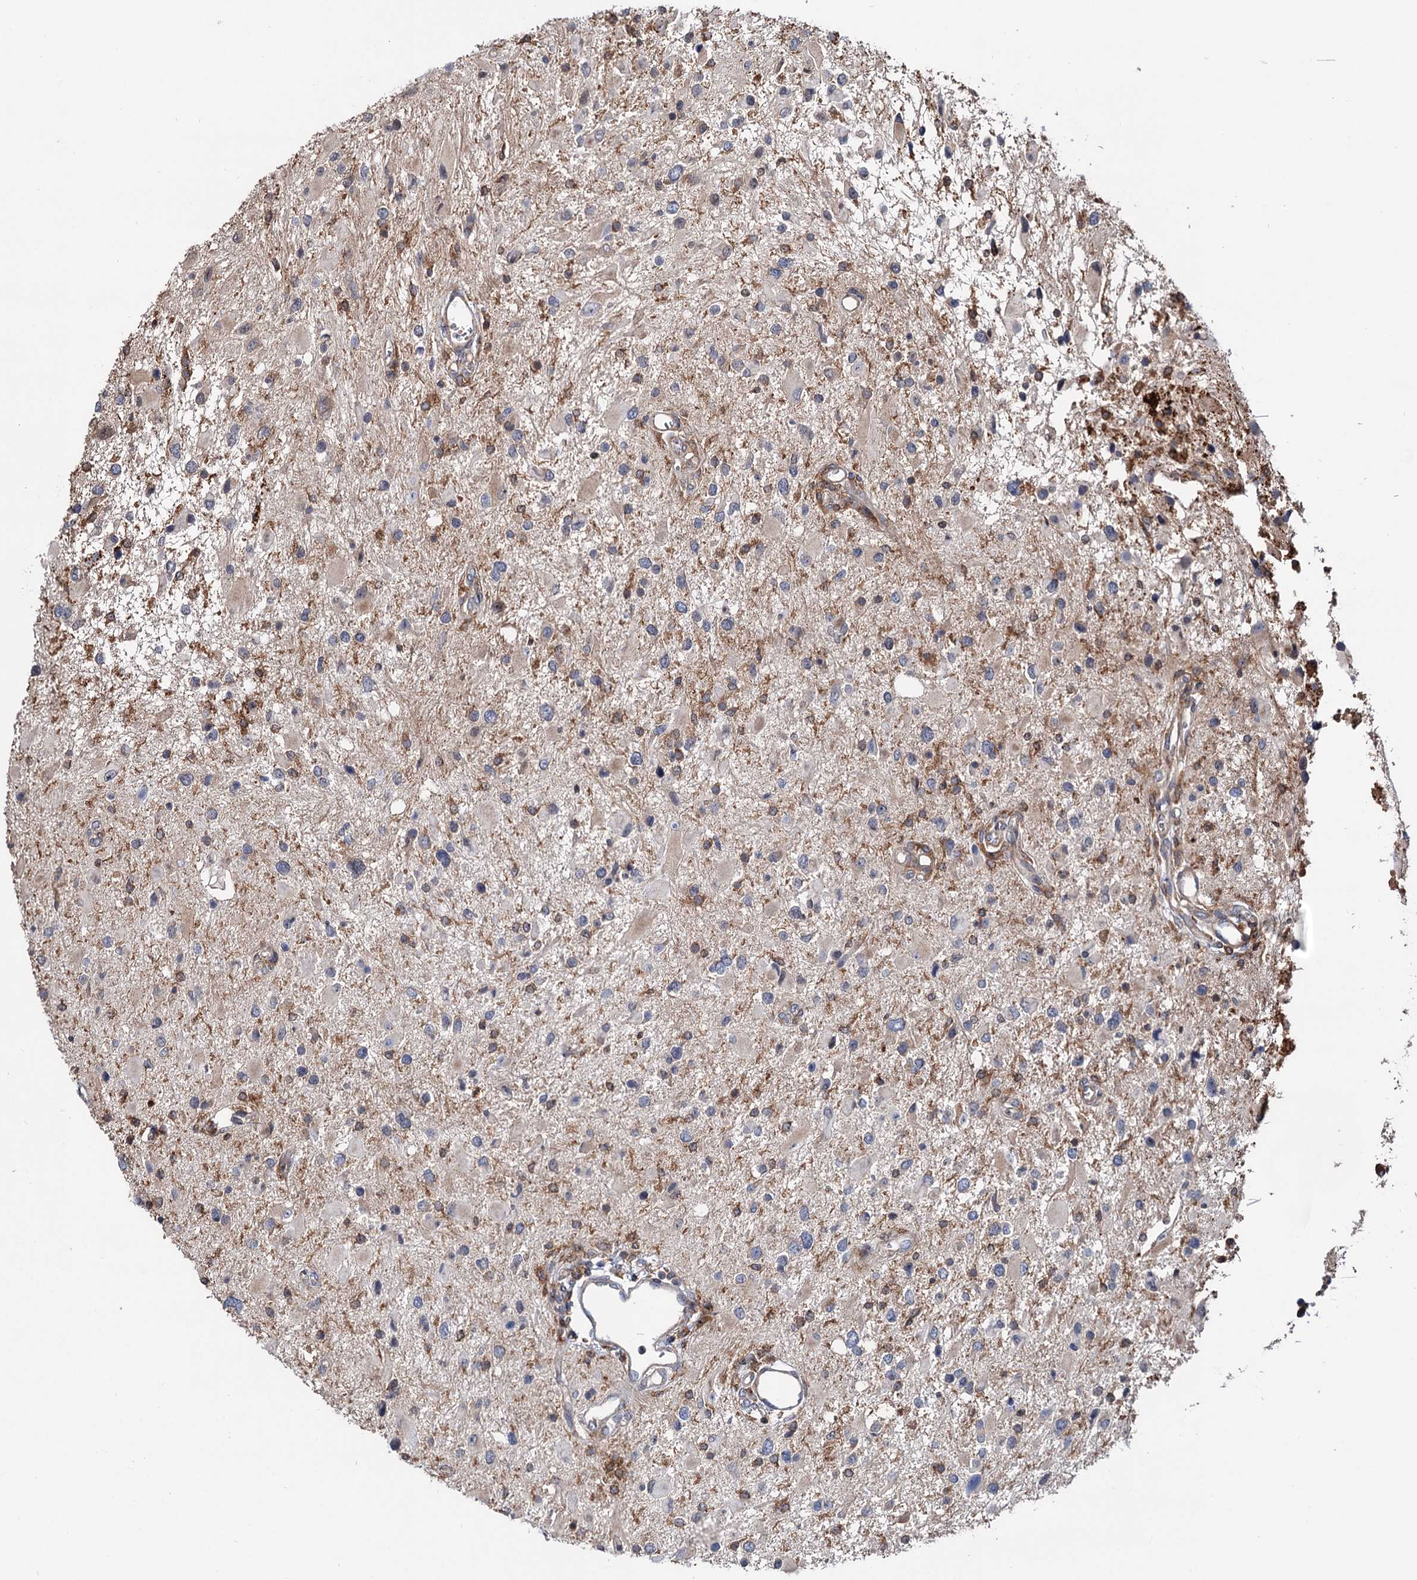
{"staining": {"intensity": "weak", "quantity": "<25%", "location": "cytoplasmic/membranous"}, "tissue": "glioma", "cell_type": "Tumor cells", "image_type": "cancer", "snomed": [{"axis": "morphology", "description": "Glioma, malignant, High grade"}, {"axis": "topography", "description": "Brain"}], "caption": "The IHC photomicrograph has no significant staining in tumor cells of glioma tissue.", "gene": "RNF111", "patient": {"sex": "male", "age": 53}}